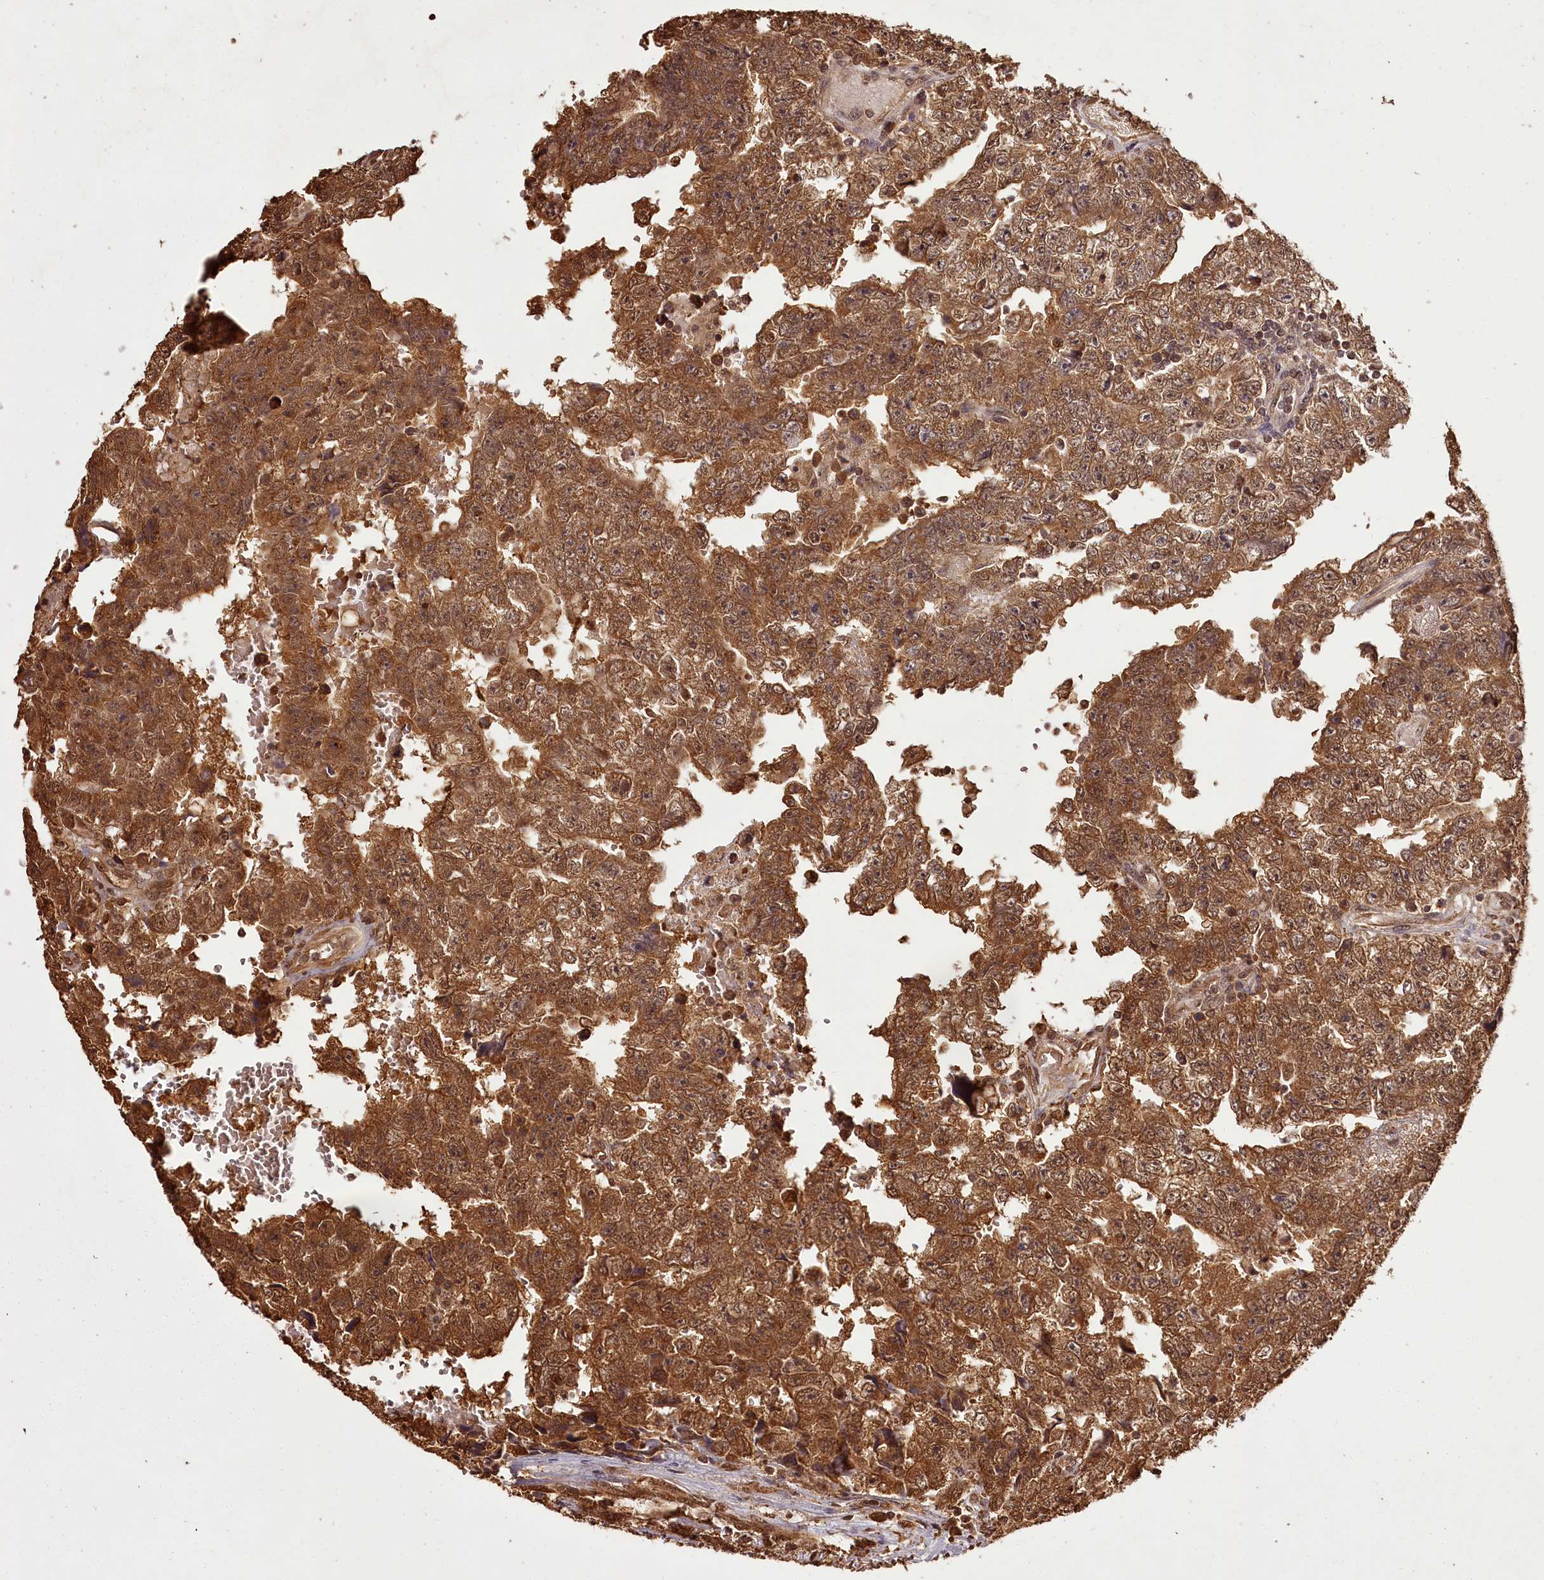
{"staining": {"intensity": "moderate", "quantity": ">75%", "location": "cytoplasmic/membranous"}, "tissue": "testis cancer", "cell_type": "Tumor cells", "image_type": "cancer", "snomed": [{"axis": "morphology", "description": "Carcinoma, Embryonal, NOS"}, {"axis": "topography", "description": "Testis"}], "caption": "Embryonal carcinoma (testis) stained for a protein (brown) reveals moderate cytoplasmic/membranous positive positivity in about >75% of tumor cells.", "gene": "NPRL2", "patient": {"sex": "male", "age": 25}}